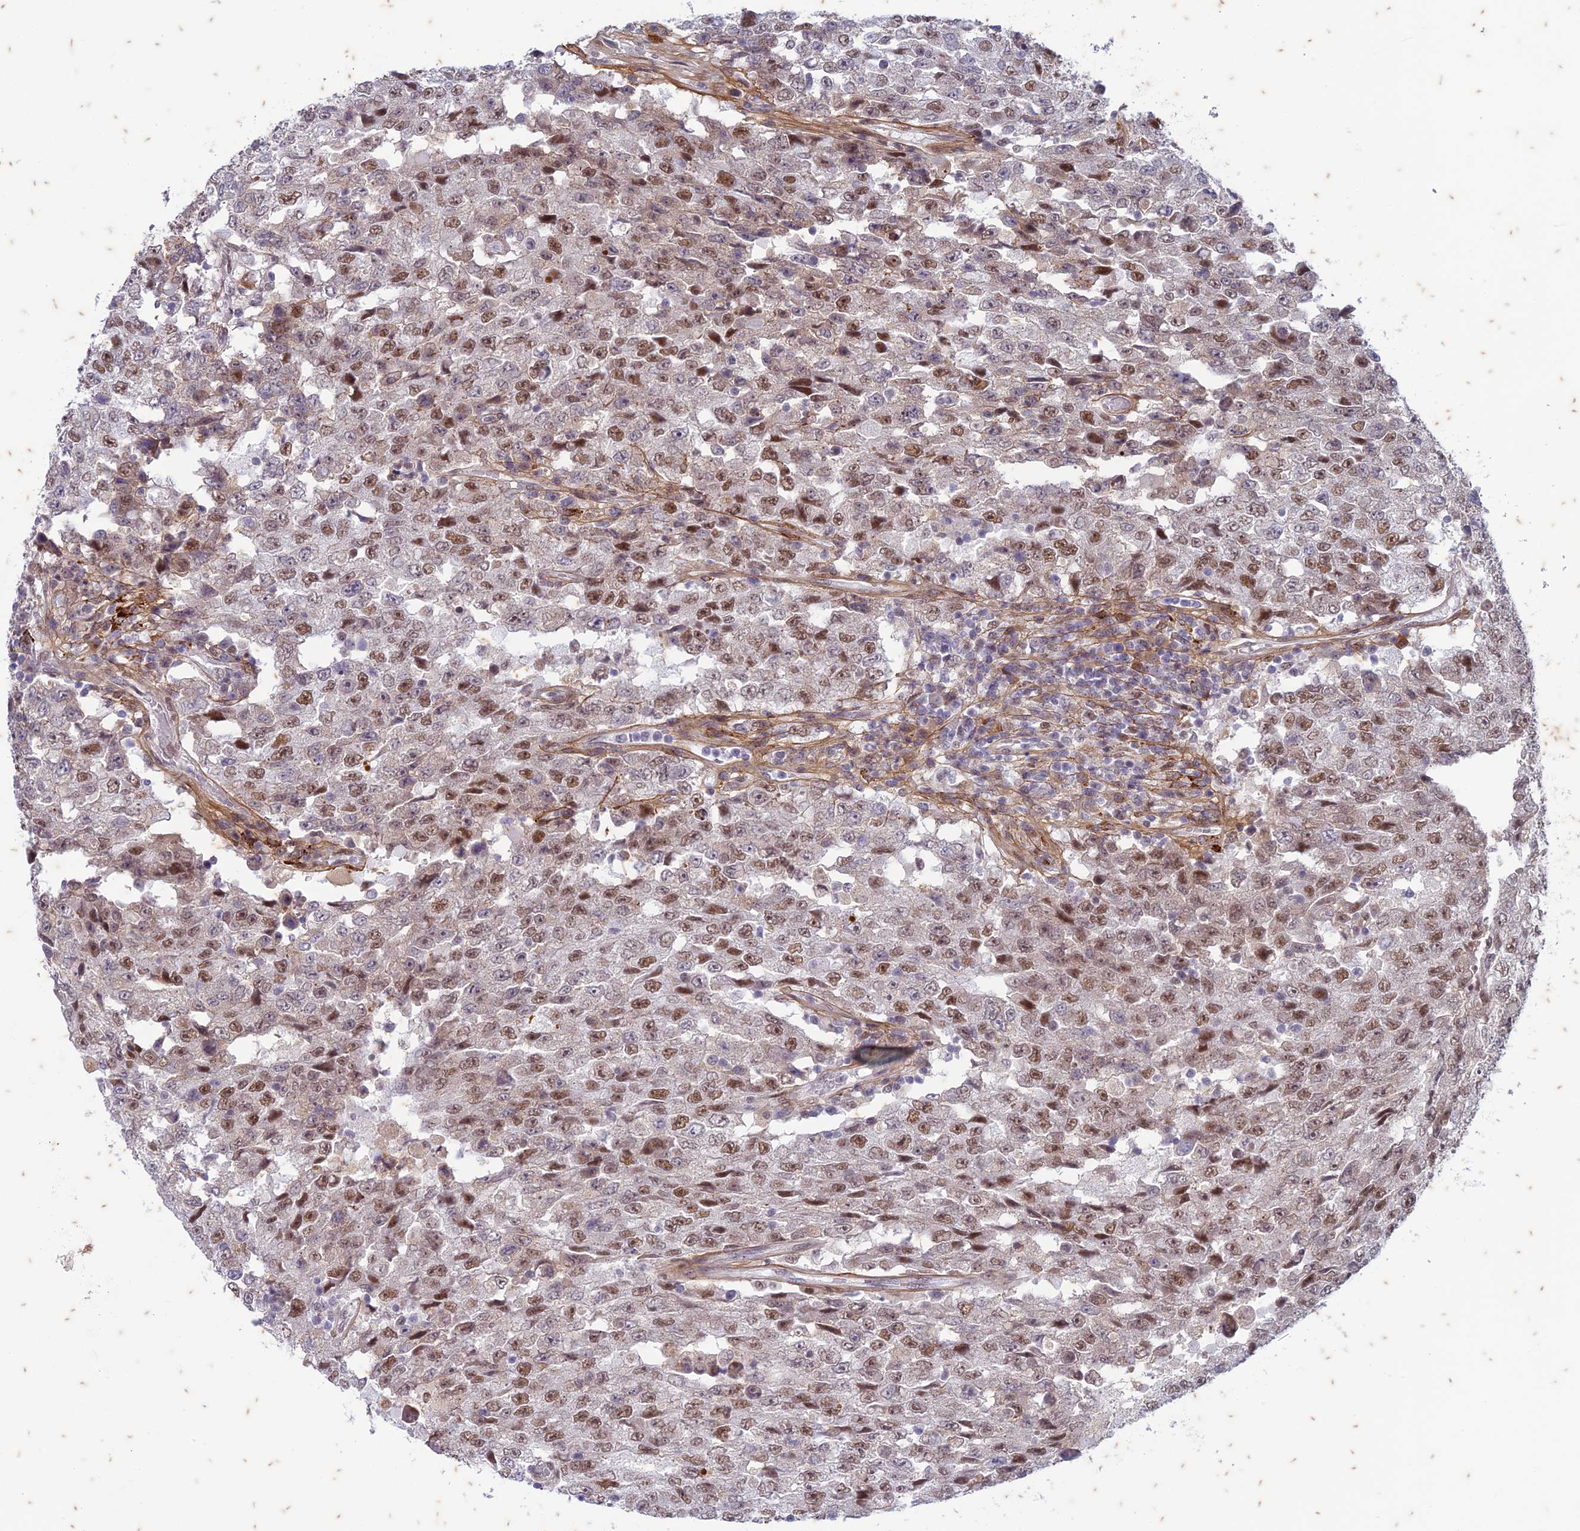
{"staining": {"intensity": "moderate", "quantity": ">75%", "location": "nuclear"}, "tissue": "testis cancer", "cell_type": "Tumor cells", "image_type": "cancer", "snomed": [{"axis": "morphology", "description": "Carcinoma, Embryonal, NOS"}, {"axis": "topography", "description": "Testis"}], "caption": "This is a micrograph of immunohistochemistry (IHC) staining of testis embryonal carcinoma, which shows moderate expression in the nuclear of tumor cells.", "gene": "PABPN1L", "patient": {"sex": "male", "age": 26}}